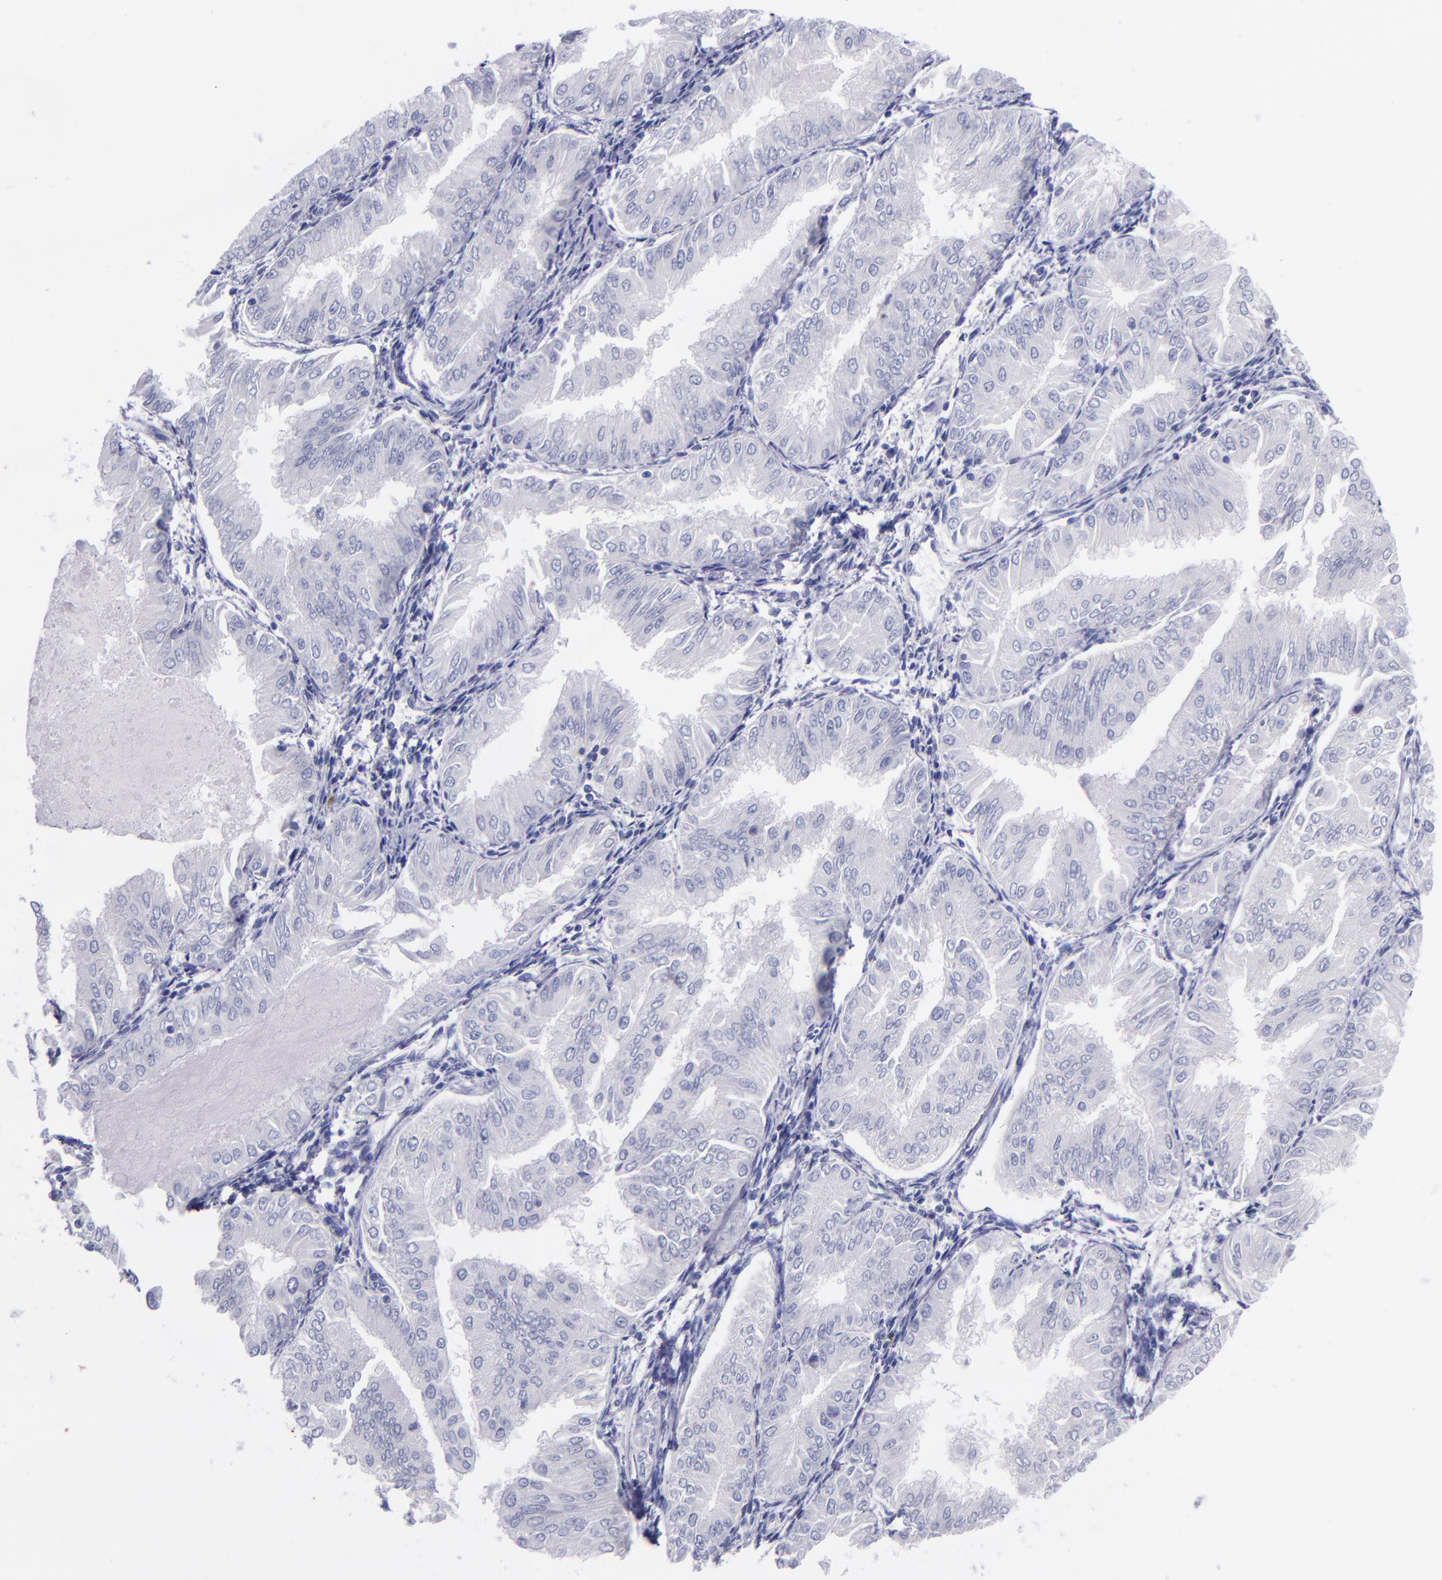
{"staining": {"intensity": "negative", "quantity": "none", "location": "none"}, "tissue": "endometrial cancer", "cell_type": "Tumor cells", "image_type": "cancer", "snomed": [{"axis": "morphology", "description": "Adenocarcinoma, NOS"}, {"axis": "topography", "description": "Endometrium"}], "caption": "DAB immunohistochemical staining of human endometrial adenocarcinoma demonstrates no significant expression in tumor cells.", "gene": "SV2A", "patient": {"sex": "female", "age": 53}}